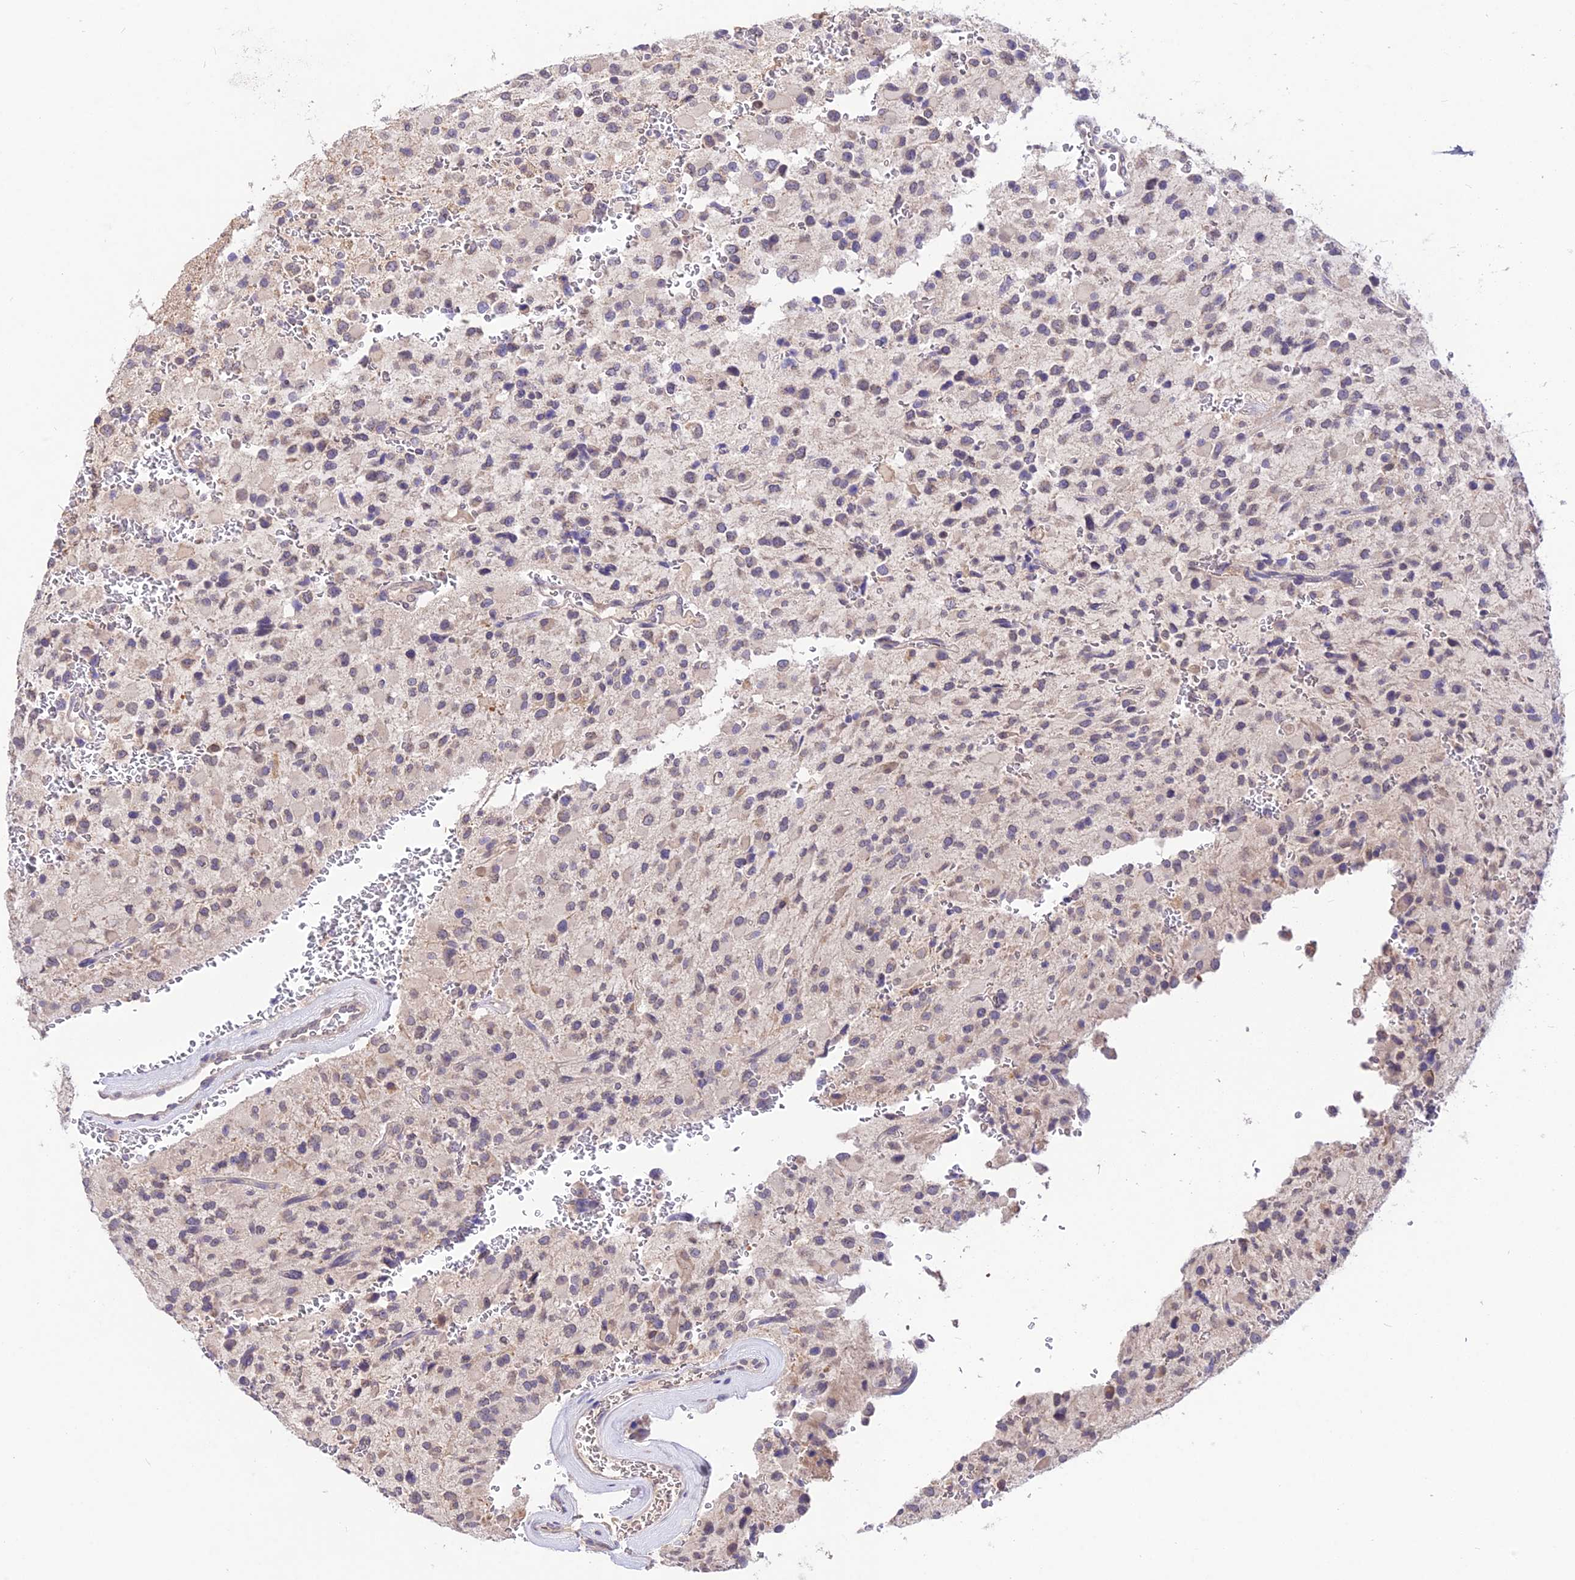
{"staining": {"intensity": "negative", "quantity": "none", "location": "none"}, "tissue": "glioma", "cell_type": "Tumor cells", "image_type": "cancer", "snomed": [{"axis": "morphology", "description": "Glioma, malignant, High grade"}, {"axis": "topography", "description": "Brain"}], "caption": "Tumor cells are negative for protein expression in human high-grade glioma (malignant). (Stains: DAB (3,3'-diaminobenzidine) IHC with hematoxylin counter stain, Microscopy: brightfield microscopy at high magnification).", "gene": "PGK1", "patient": {"sex": "male", "age": 34}}